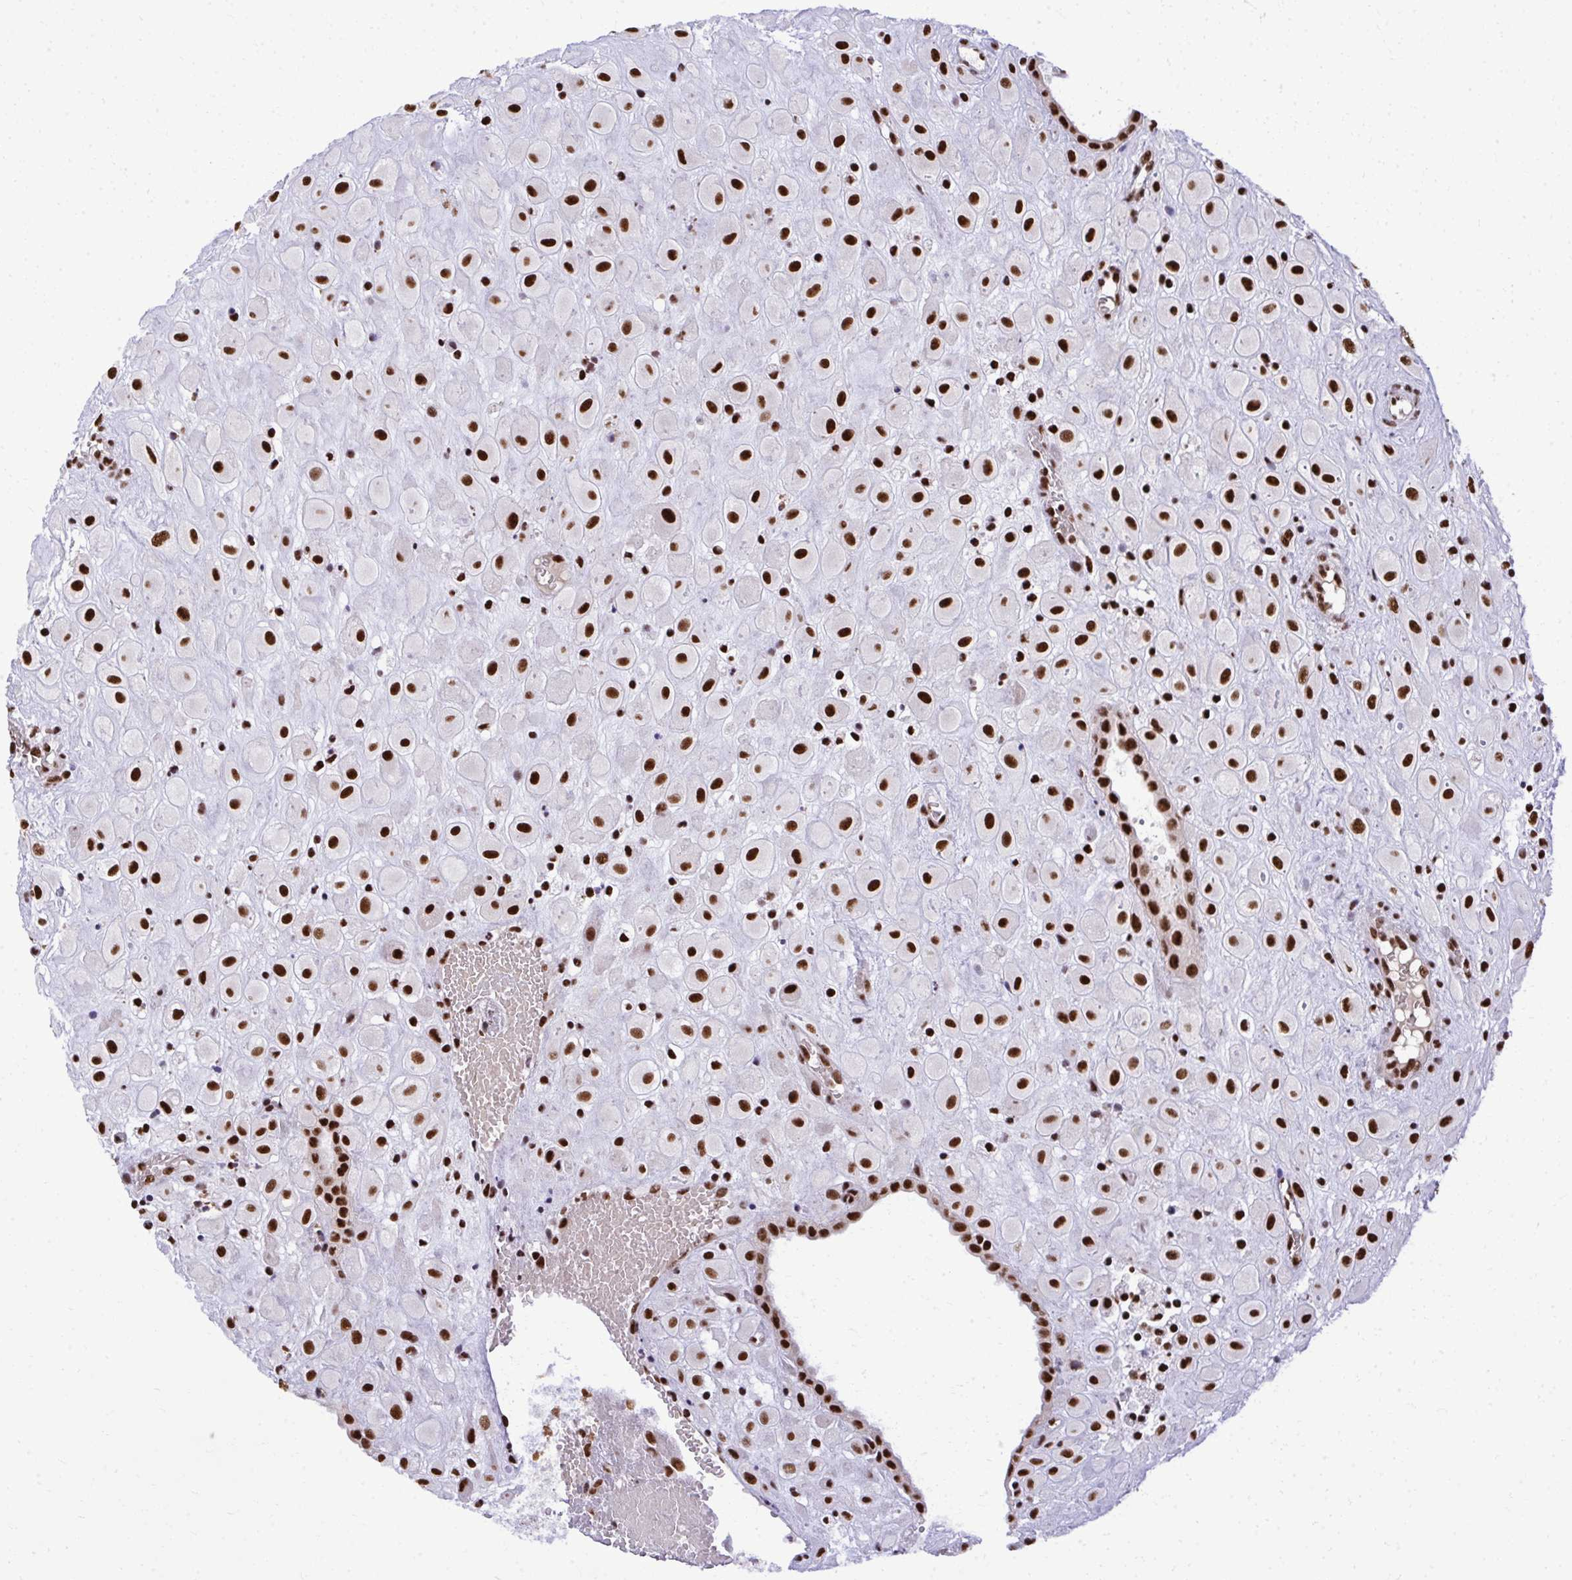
{"staining": {"intensity": "strong", "quantity": ">75%", "location": "nuclear"}, "tissue": "placenta", "cell_type": "Decidual cells", "image_type": "normal", "snomed": [{"axis": "morphology", "description": "Normal tissue, NOS"}, {"axis": "topography", "description": "Placenta"}], "caption": "Protein staining of unremarkable placenta demonstrates strong nuclear staining in approximately >75% of decidual cells. (DAB = brown stain, brightfield microscopy at high magnification).", "gene": "PRPF19", "patient": {"sex": "female", "age": 24}}